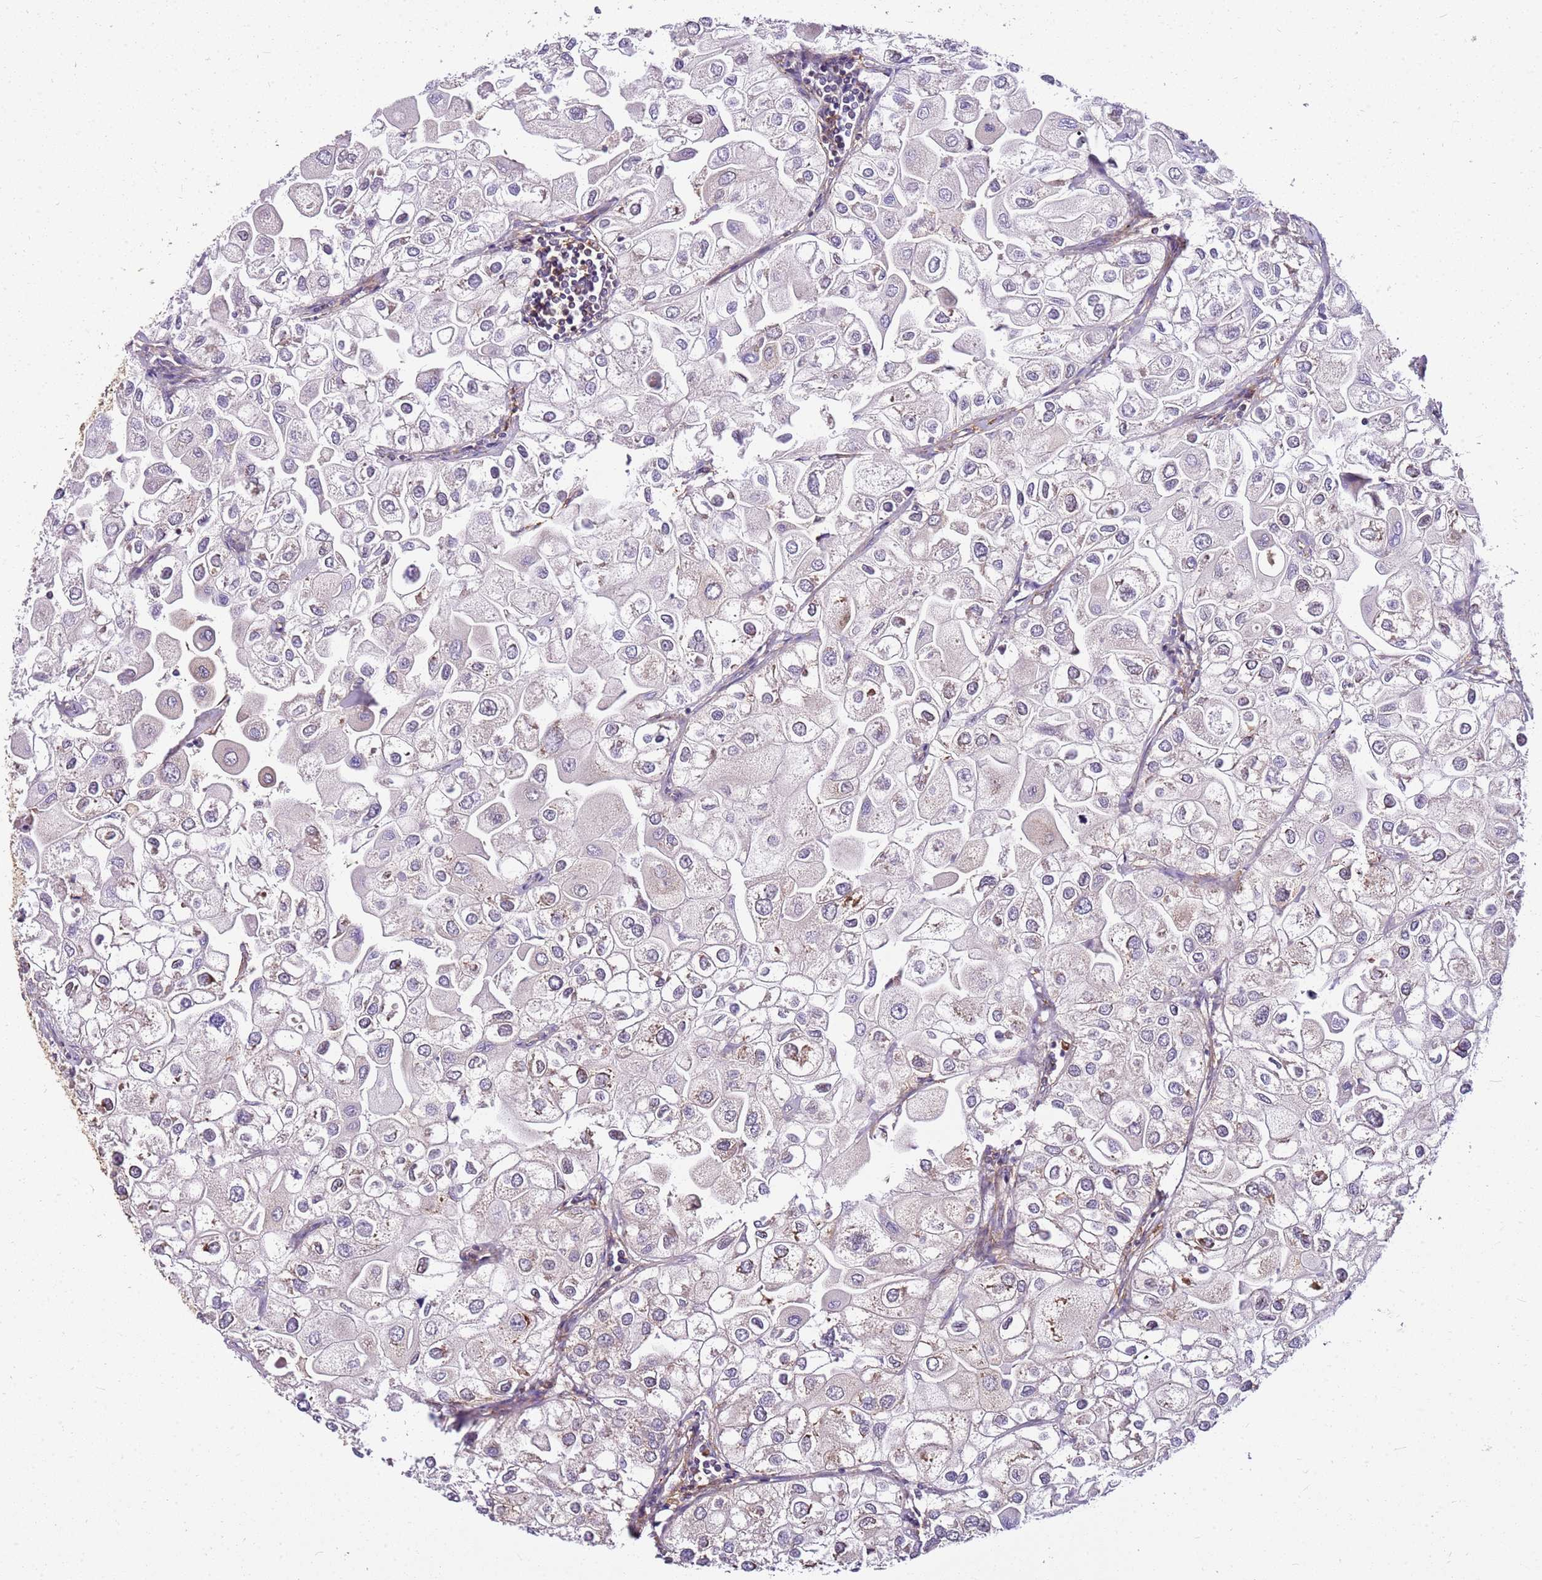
{"staining": {"intensity": "negative", "quantity": "none", "location": "none"}, "tissue": "urothelial cancer", "cell_type": "Tumor cells", "image_type": "cancer", "snomed": [{"axis": "morphology", "description": "Urothelial carcinoma, High grade"}, {"axis": "topography", "description": "Urinary bladder"}], "caption": "An image of urothelial cancer stained for a protein demonstrates no brown staining in tumor cells. (DAB (3,3'-diaminobenzidine) immunohistochemistry visualized using brightfield microscopy, high magnification).", "gene": "PIH1D1", "patient": {"sex": "male", "age": 64}}